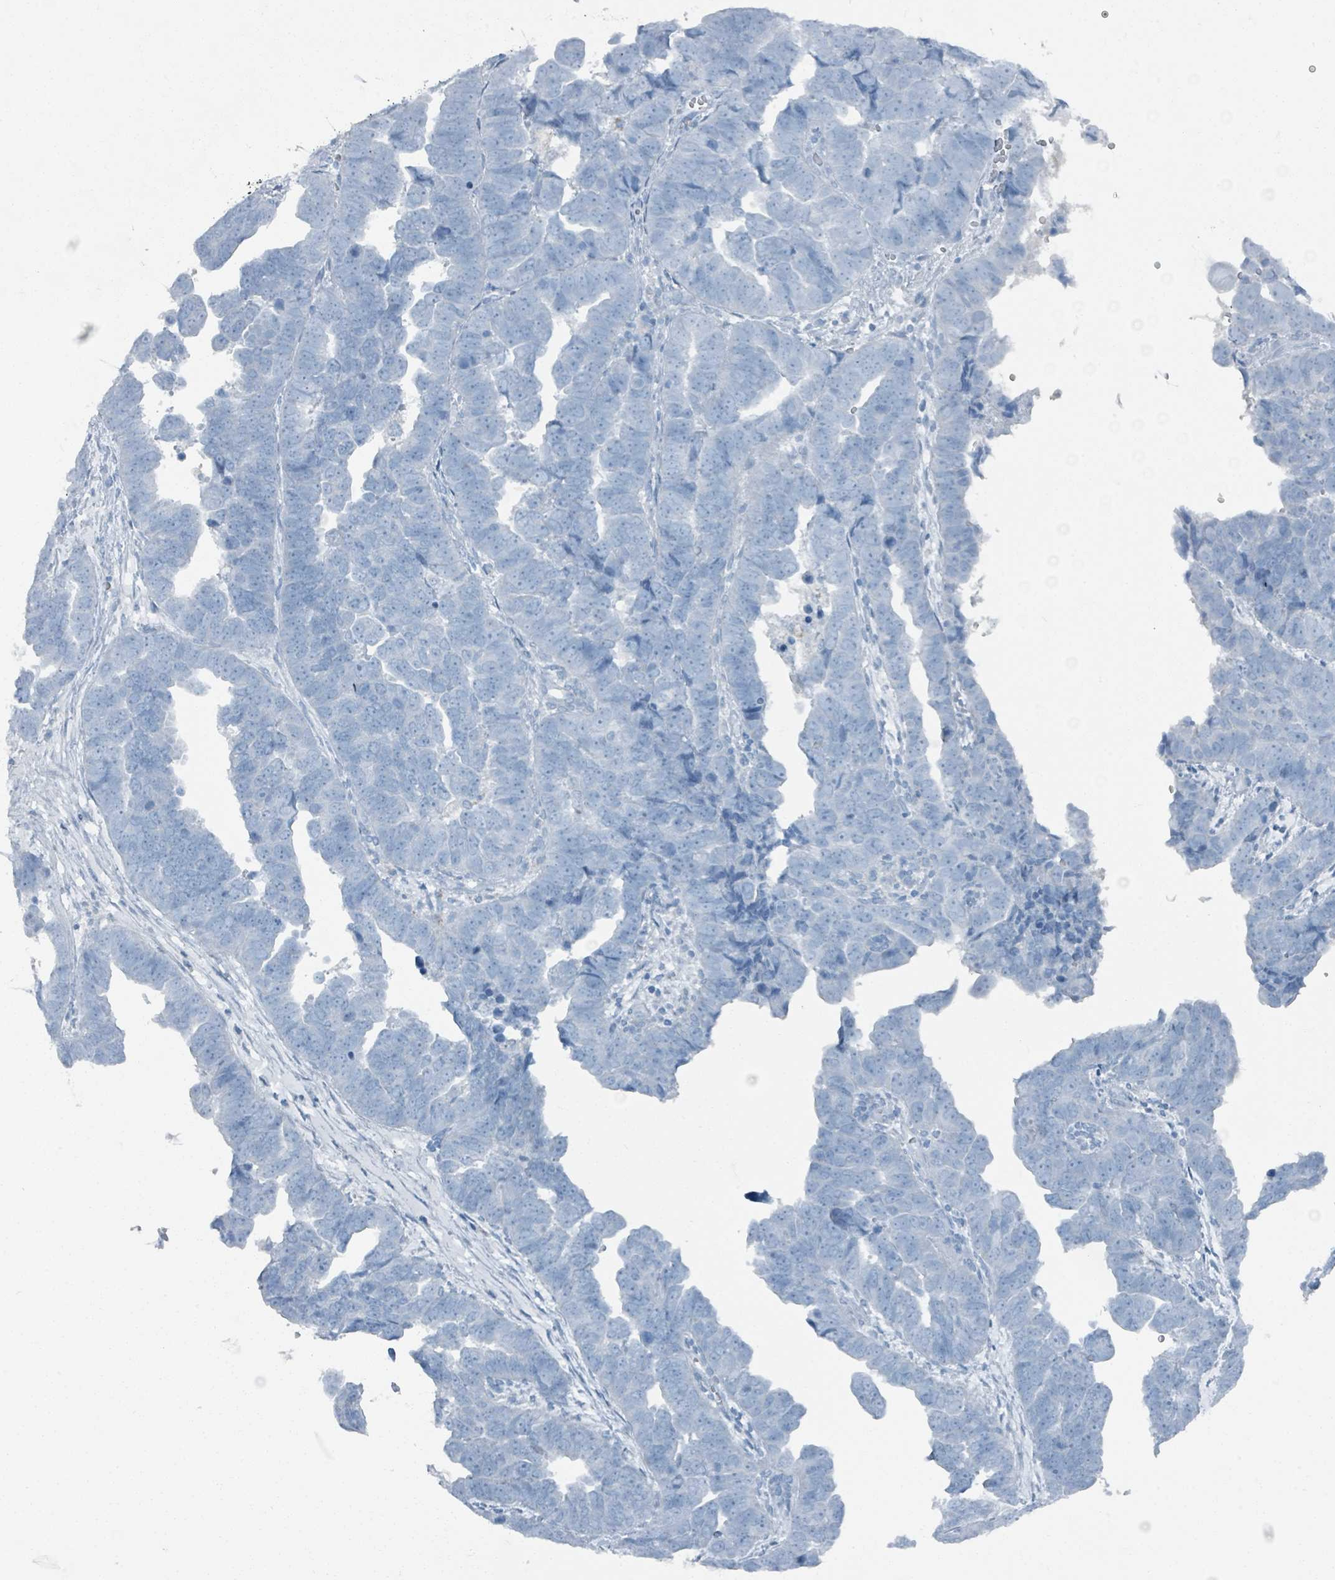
{"staining": {"intensity": "negative", "quantity": "none", "location": "none"}, "tissue": "endometrial cancer", "cell_type": "Tumor cells", "image_type": "cancer", "snomed": [{"axis": "morphology", "description": "Adenocarcinoma, NOS"}, {"axis": "topography", "description": "Endometrium"}], "caption": "The immunohistochemistry (IHC) histopathology image has no significant positivity in tumor cells of adenocarcinoma (endometrial) tissue. (Stains: DAB (3,3'-diaminobenzidine) immunohistochemistry (IHC) with hematoxylin counter stain, Microscopy: brightfield microscopy at high magnification).", "gene": "GAMT", "patient": {"sex": "female", "age": 75}}